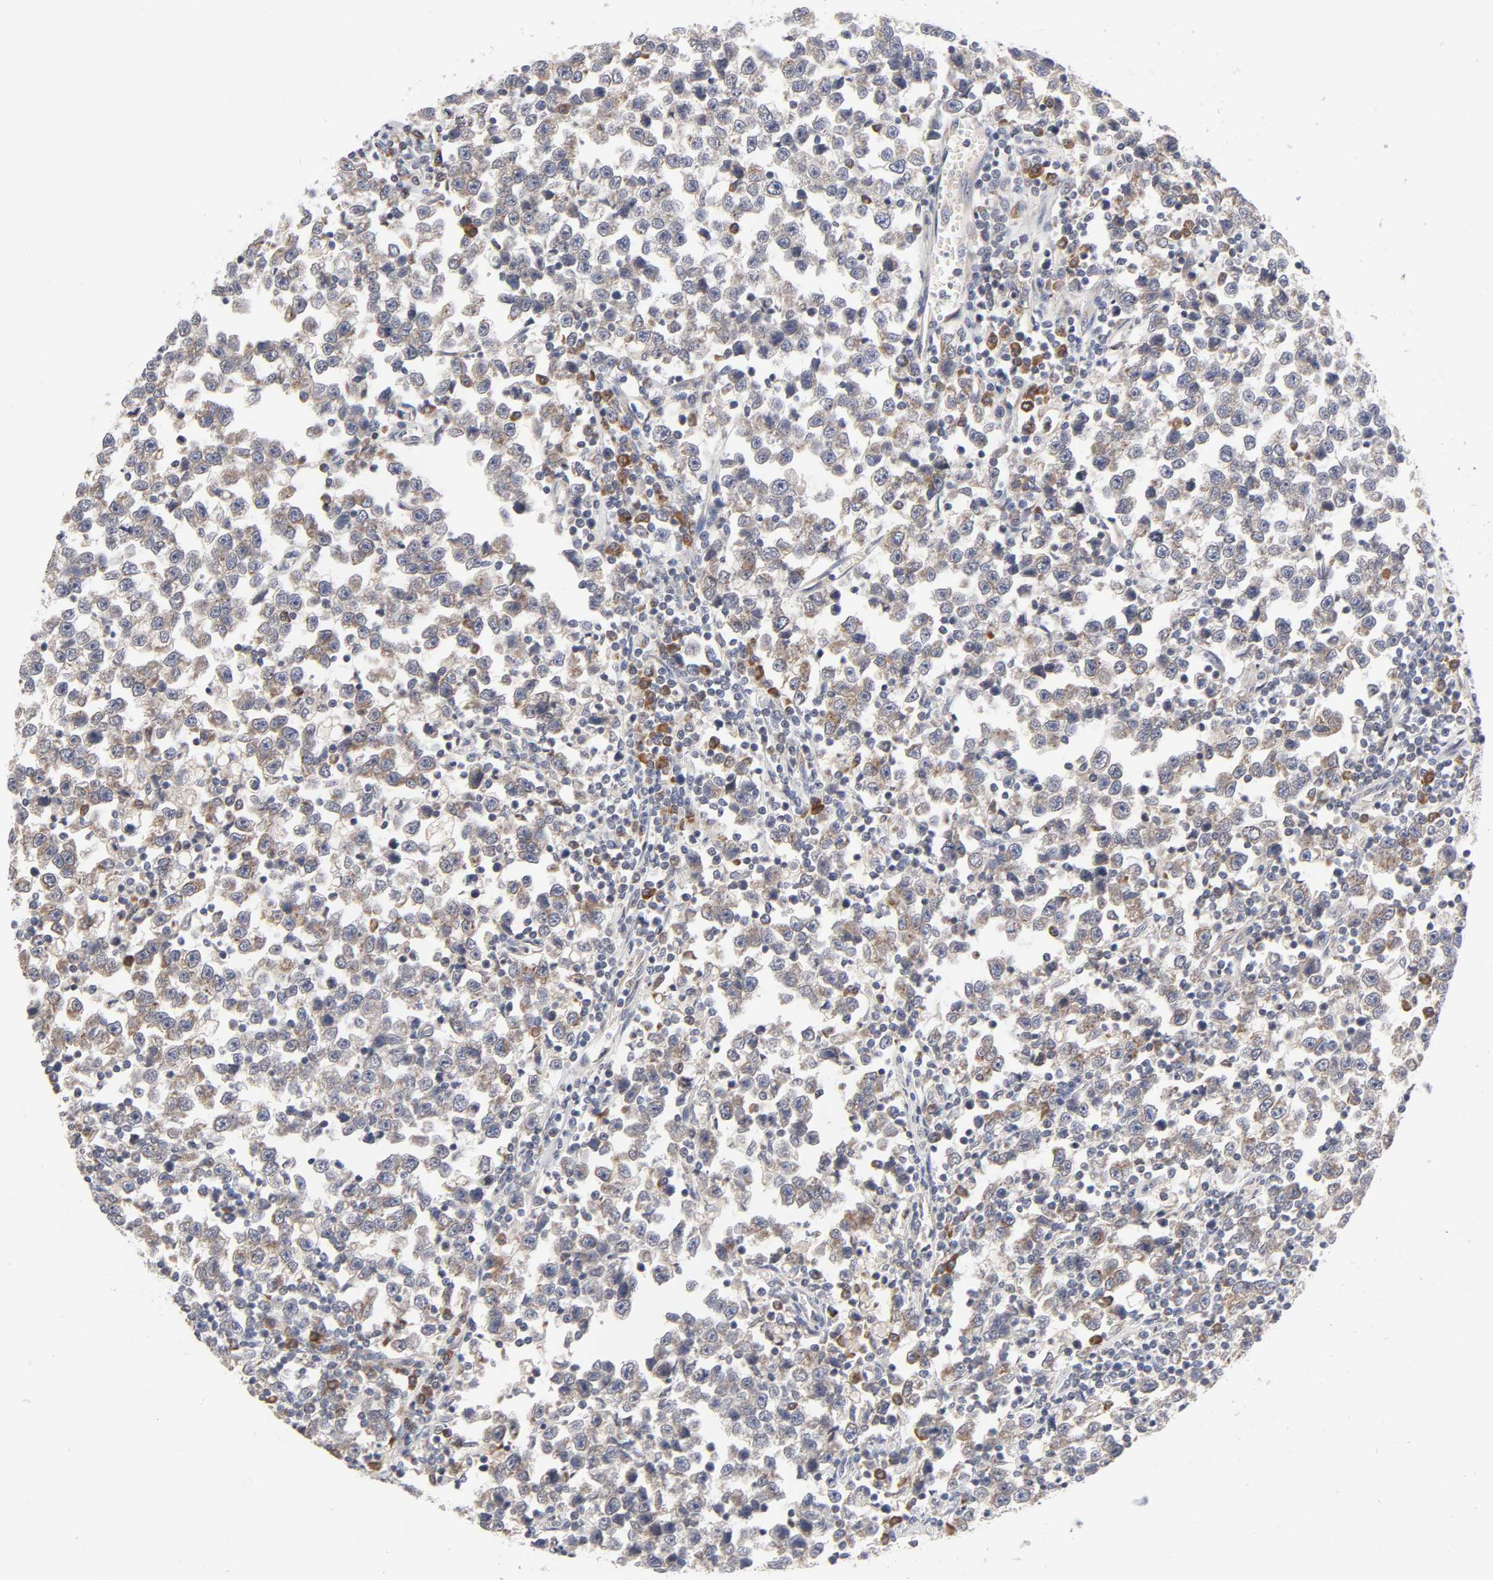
{"staining": {"intensity": "weak", "quantity": "25%-75%", "location": "cytoplasmic/membranous"}, "tissue": "testis cancer", "cell_type": "Tumor cells", "image_type": "cancer", "snomed": [{"axis": "morphology", "description": "Seminoma, NOS"}, {"axis": "topography", "description": "Testis"}], "caption": "Protein staining exhibits weak cytoplasmic/membranous expression in about 25%-75% of tumor cells in testis seminoma. Using DAB (brown) and hematoxylin (blue) stains, captured at high magnification using brightfield microscopy.", "gene": "IL4R", "patient": {"sex": "male", "age": 43}}